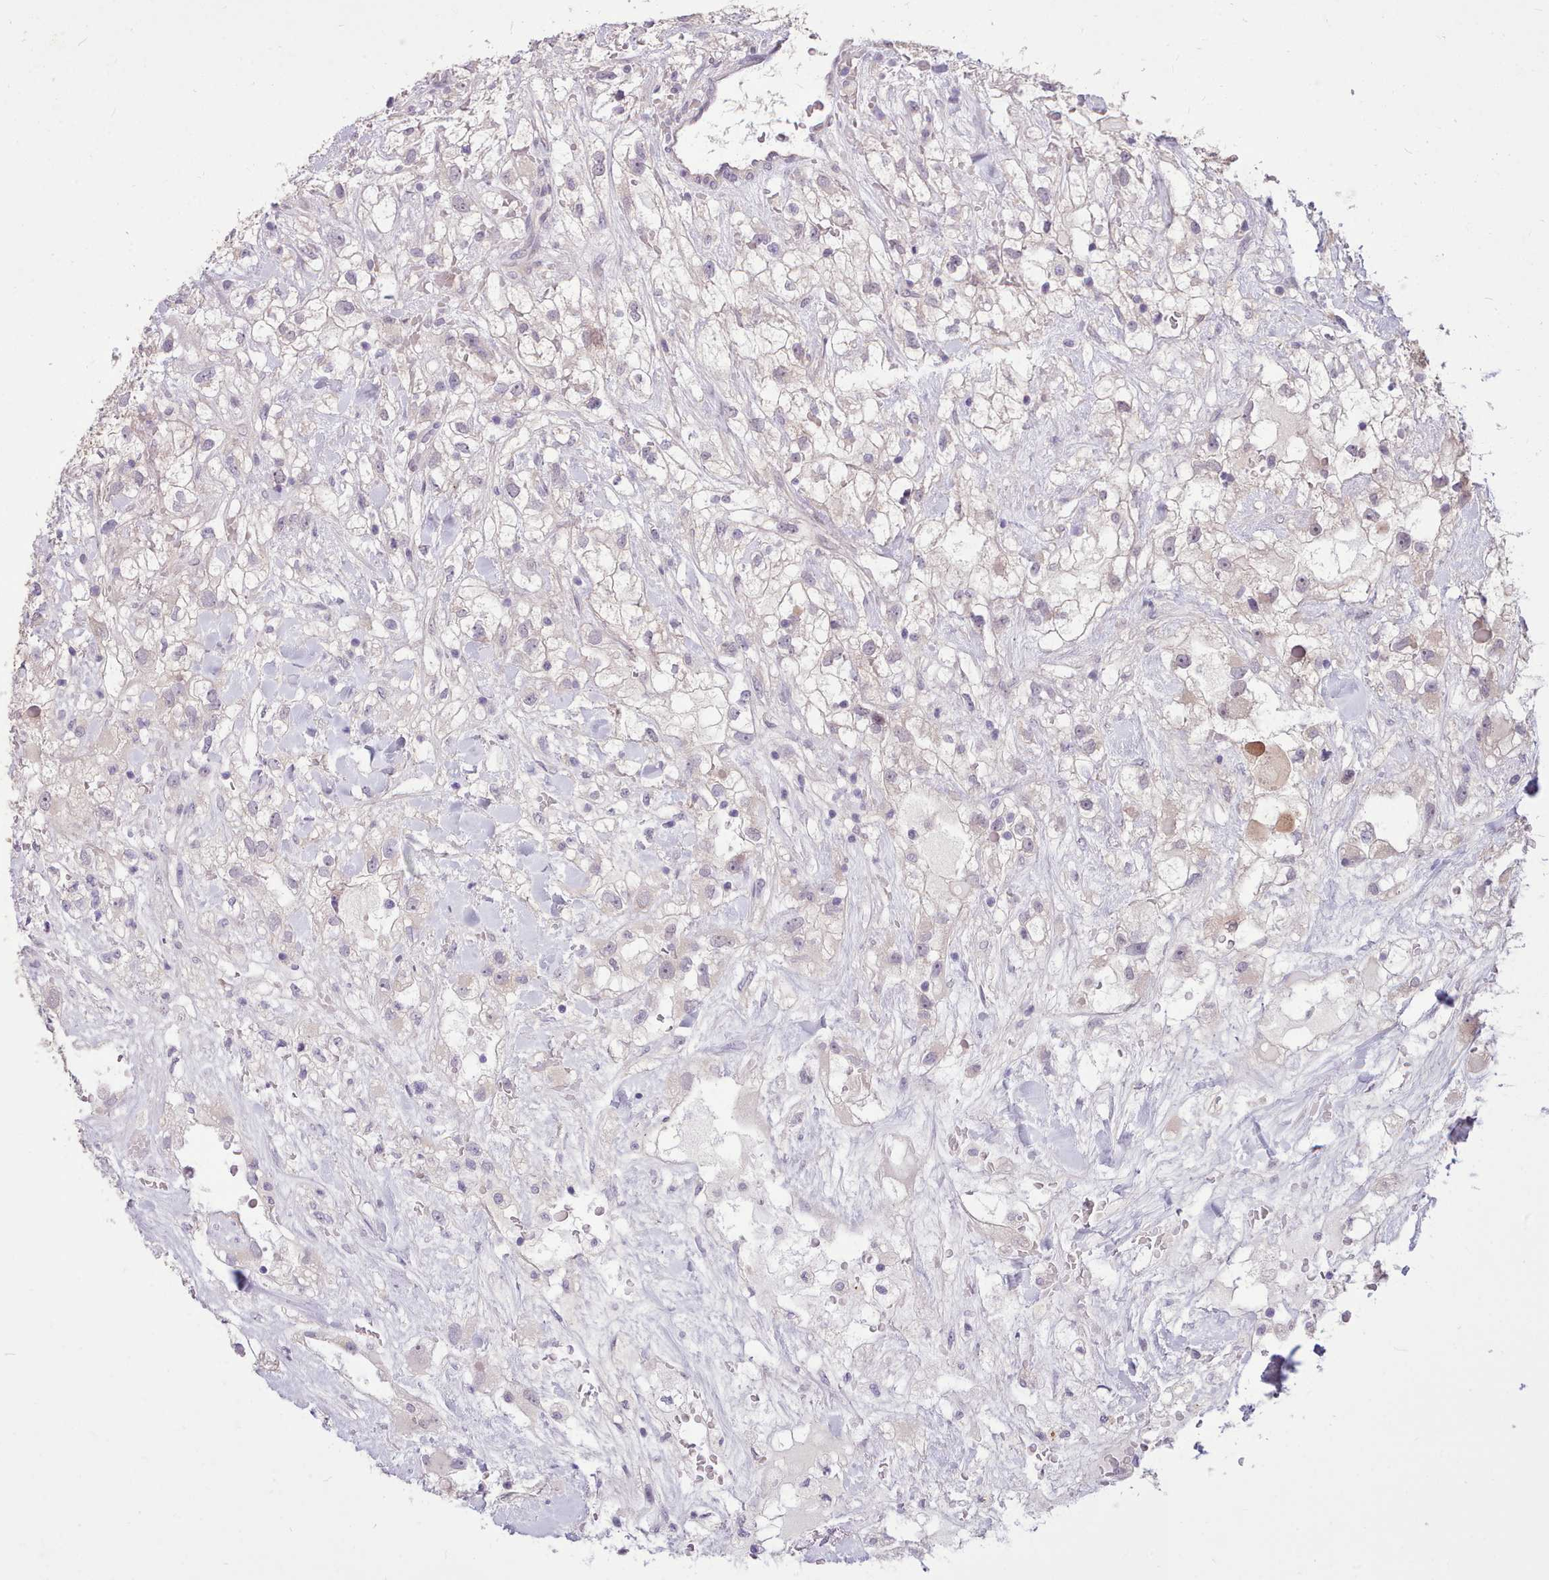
{"staining": {"intensity": "negative", "quantity": "none", "location": "none"}, "tissue": "renal cancer", "cell_type": "Tumor cells", "image_type": "cancer", "snomed": [{"axis": "morphology", "description": "Adenocarcinoma, NOS"}, {"axis": "topography", "description": "Kidney"}], "caption": "This is an IHC histopathology image of renal adenocarcinoma. There is no staining in tumor cells.", "gene": "ZNF607", "patient": {"sex": "male", "age": 59}}